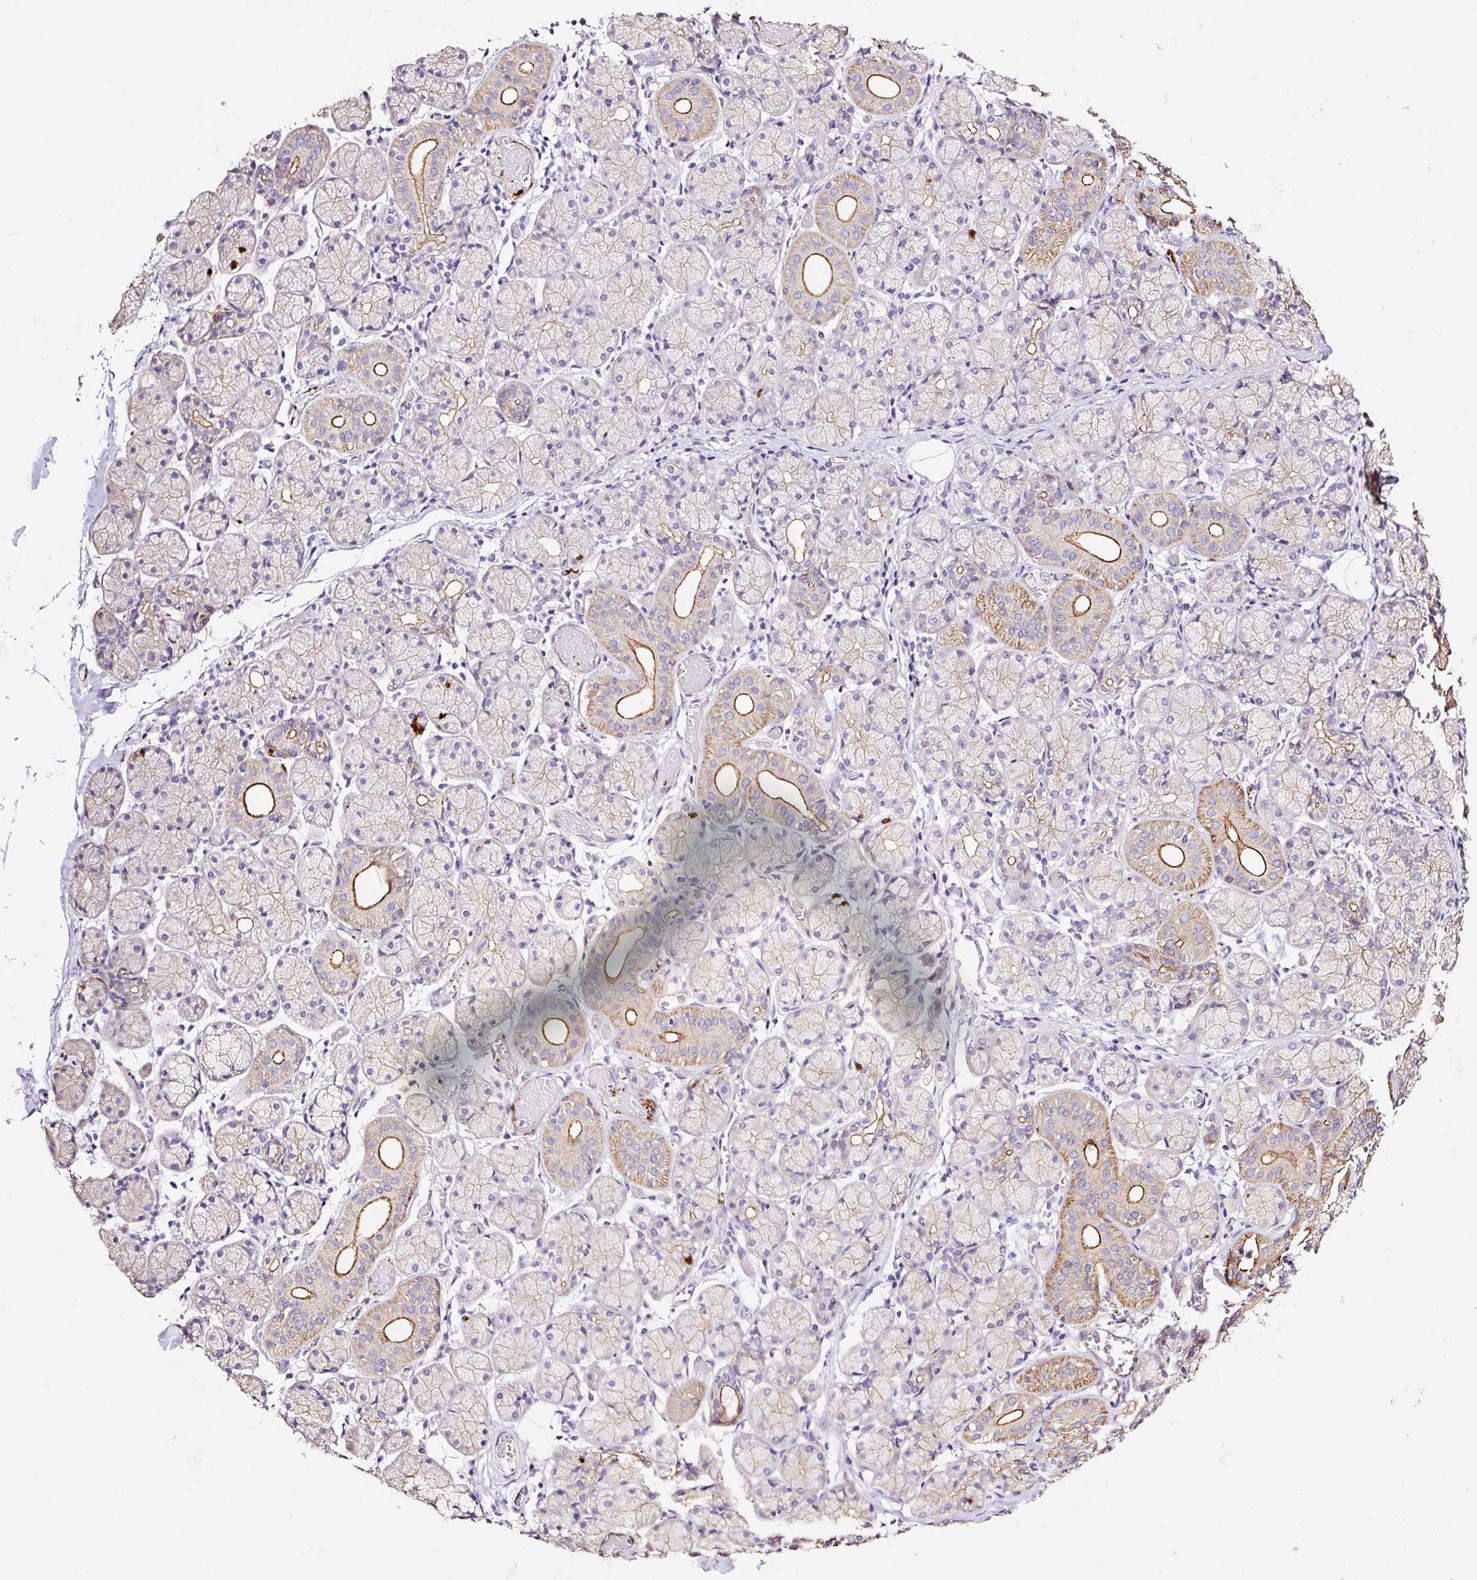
{"staining": {"intensity": "strong", "quantity": "<25%", "location": "cytoplasmic/membranous"}, "tissue": "salivary gland", "cell_type": "Glandular cells", "image_type": "normal", "snomed": [{"axis": "morphology", "description": "Normal tissue, NOS"}, {"axis": "topography", "description": "Salivary gland"}], "caption": "The histopathology image exhibits a brown stain indicating the presence of a protein in the cytoplasmic/membranous of glandular cells in salivary gland.", "gene": "MAGEB16", "patient": {"sex": "female", "age": 24}}